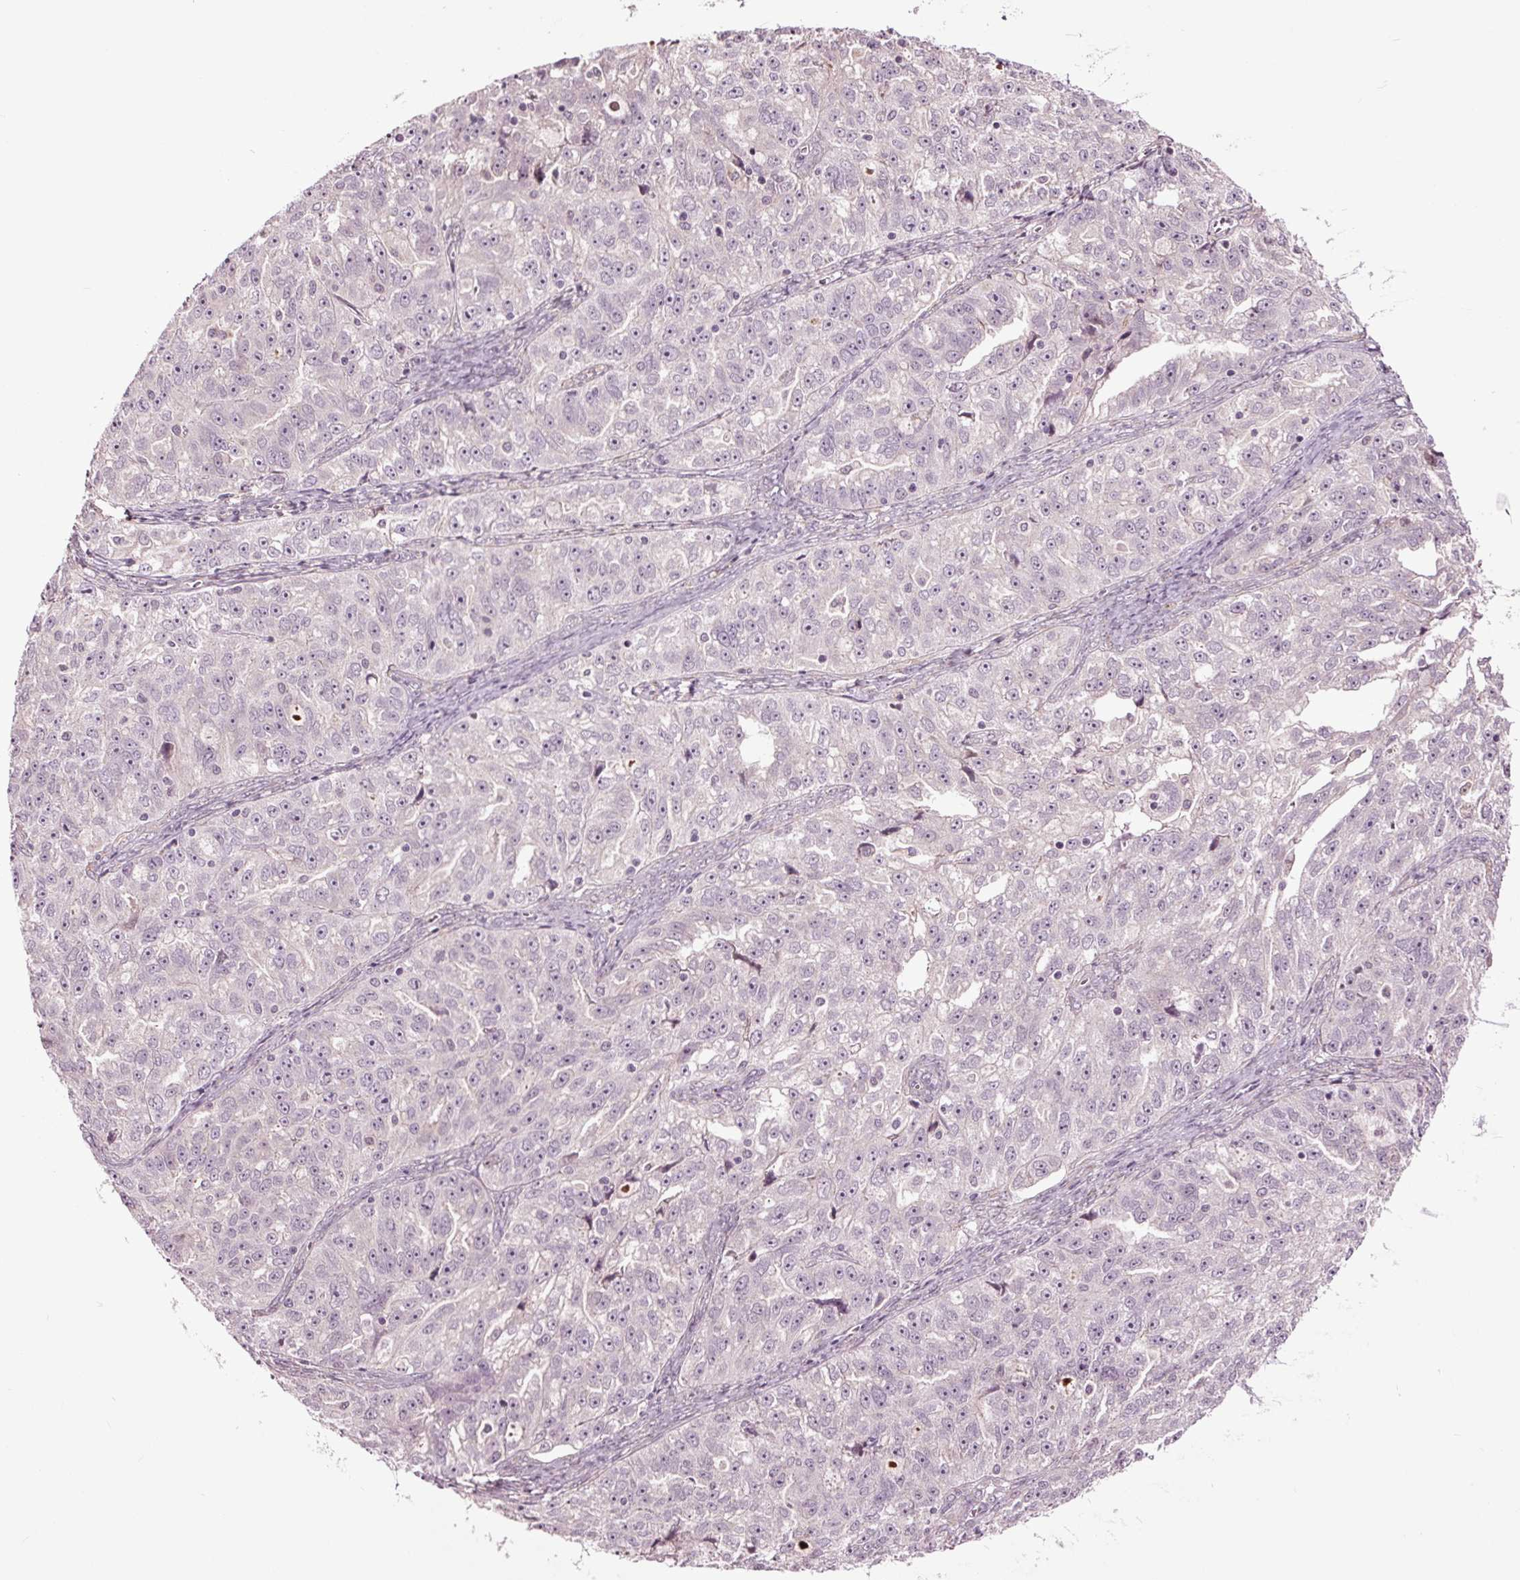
{"staining": {"intensity": "negative", "quantity": "none", "location": "none"}, "tissue": "ovarian cancer", "cell_type": "Tumor cells", "image_type": "cancer", "snomed": [{"axis": "morphology", "description": "Cystadenocarcinoma, serous, NOS"}, {"axis": "topography", "description": "Ovary"}], "caption": "Tumor cells are negative for brown protein staining in ovarian cancer (serous cystadenocarcinoma). (DAB IHC visualized using brightfield microscopy, high magnification).", "gene": "HAUS5", "patient": {"sex": "female", "age": 51}}